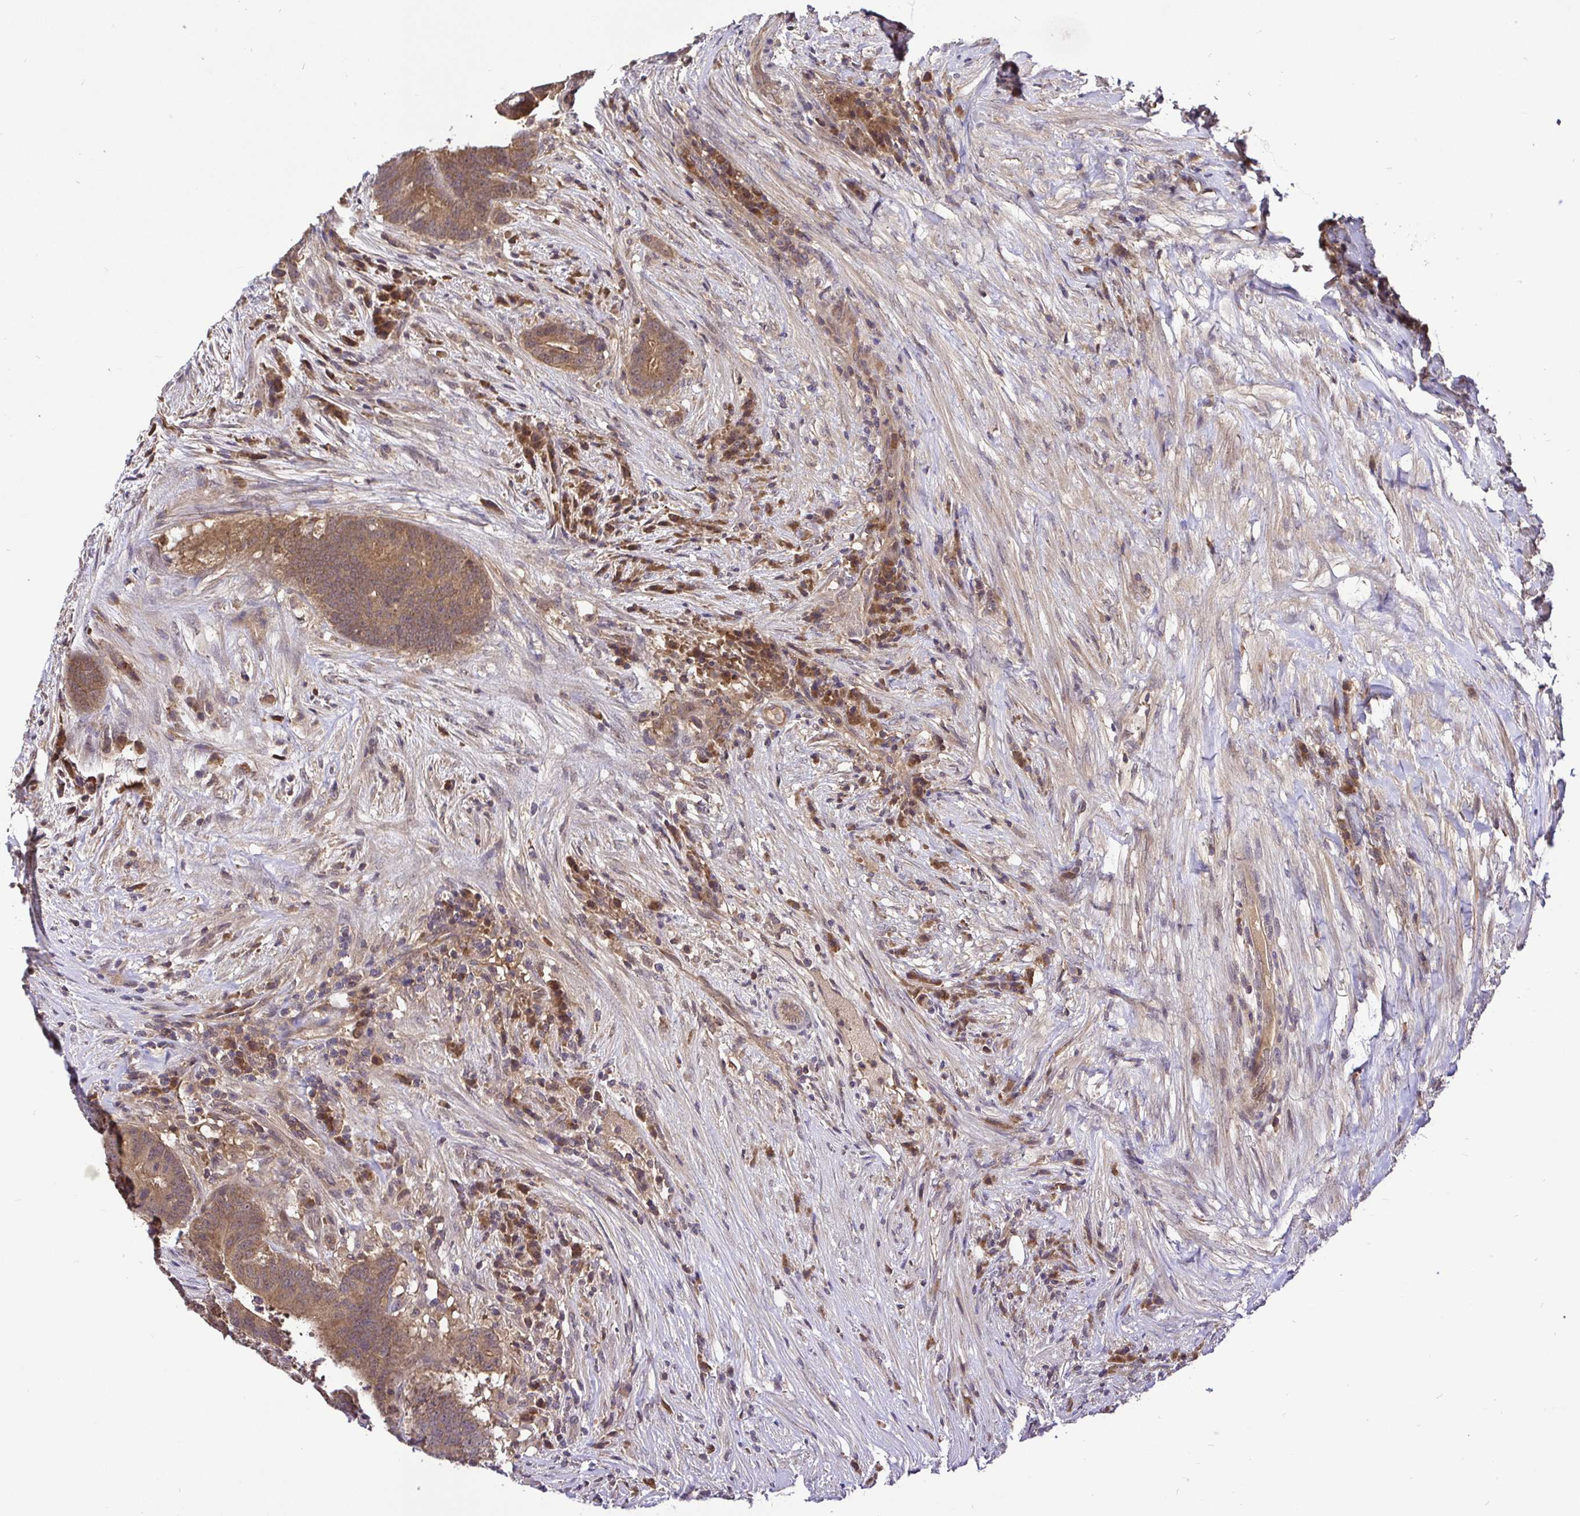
{"staining": {"intensity": "moderate", "quantity": ">75%", "location": "cytoplasmic/membranous"}, "tissue": "colorectal cancer", "cell_type": "Tumor cells", "image_type": "cancer", "snomed": [{"axis": "morphology", "description": "Adenocarcinoma, NOS"}, {"axis": "topography", "description": "Colon"}], "caption": "Brown immunohistochemical staining in human adenocarcinoma (colorectal) exhibits moderate cytoplasmic/membranous positivity in about >75% of tumor cells. The staining was performed using DAB (3,3'-diaminobenzidine), with brown indicating positive protein expression. Nuclei are stained blue with hematoxylin.", "gene": "UBE2M", "patient": {"sex": "female", "age": 43}}